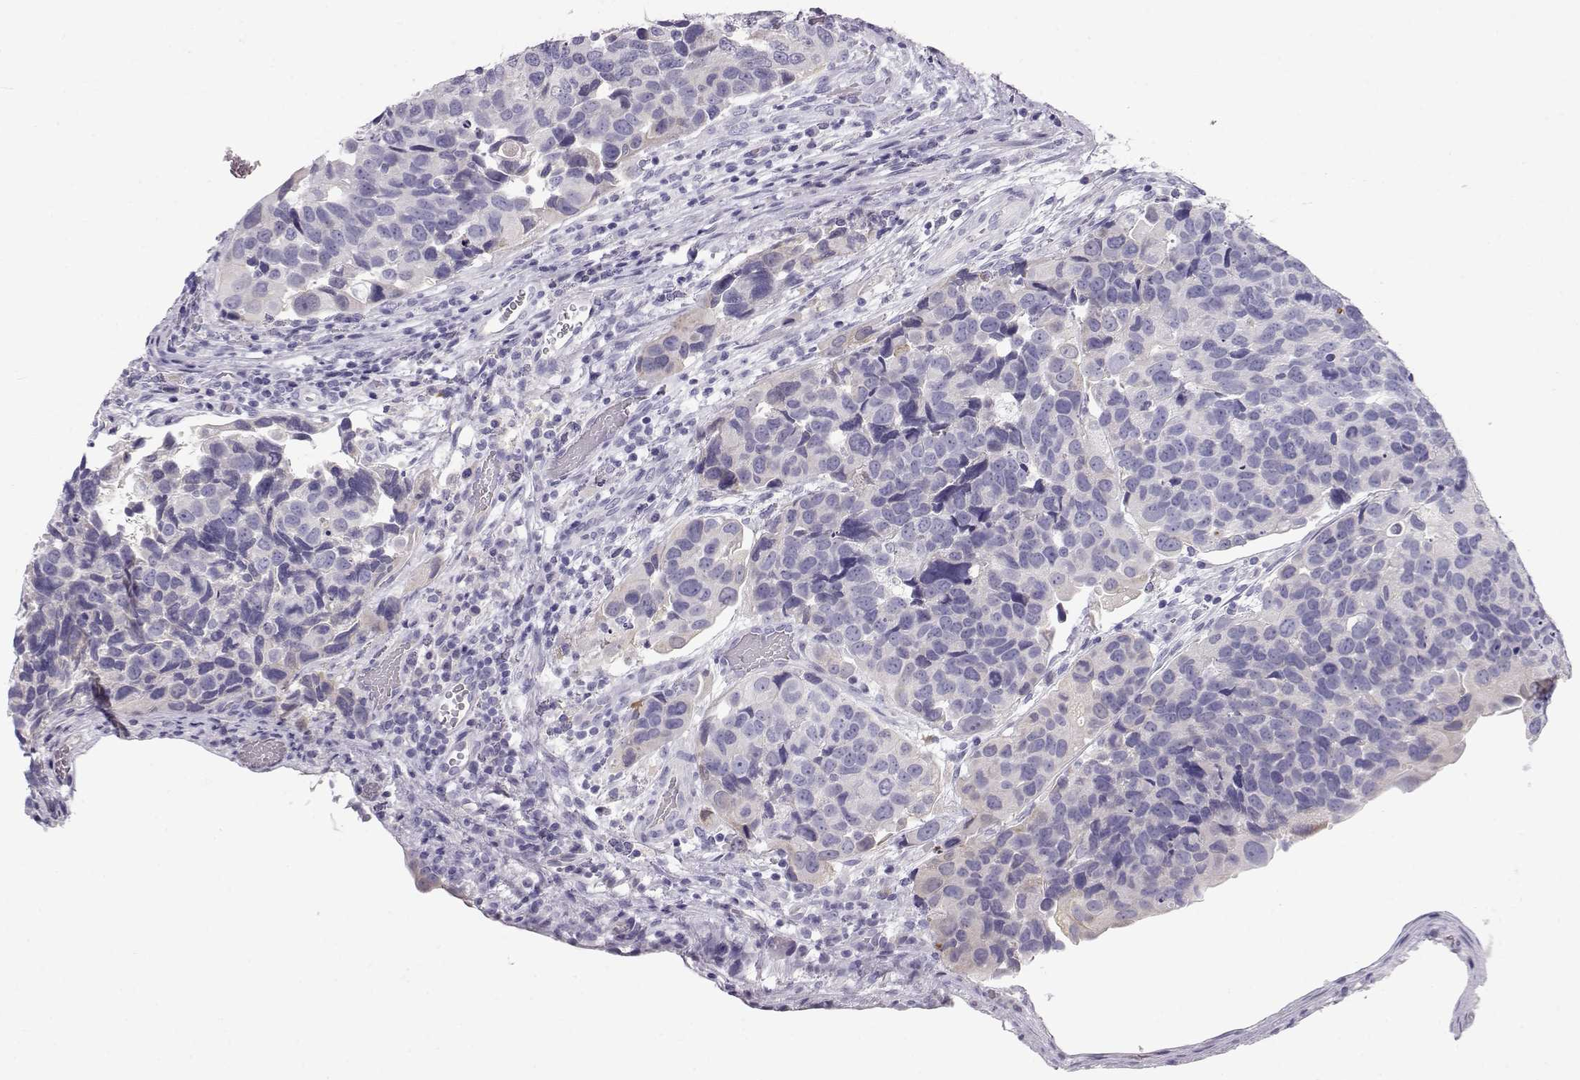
{"staining": {"intensity": "negative", "quantity": "none", "location": "none"}, "tissue": "urothelial cancer", "cell_type": "Tumor cells", "image_type": "cancer", "snomed": [{"axis": "morphology", "description": "Urothelial carcinoma, High grade"}, {"axis": "topography", "description": "Urinary bladder"}], "caption": "Tumor cells show no significant expression in high-grade urothelial carcinoma. Nuclei are stained in blue.", "gene": "GPR26", "patient": {"sex": "male", "age": 60}}